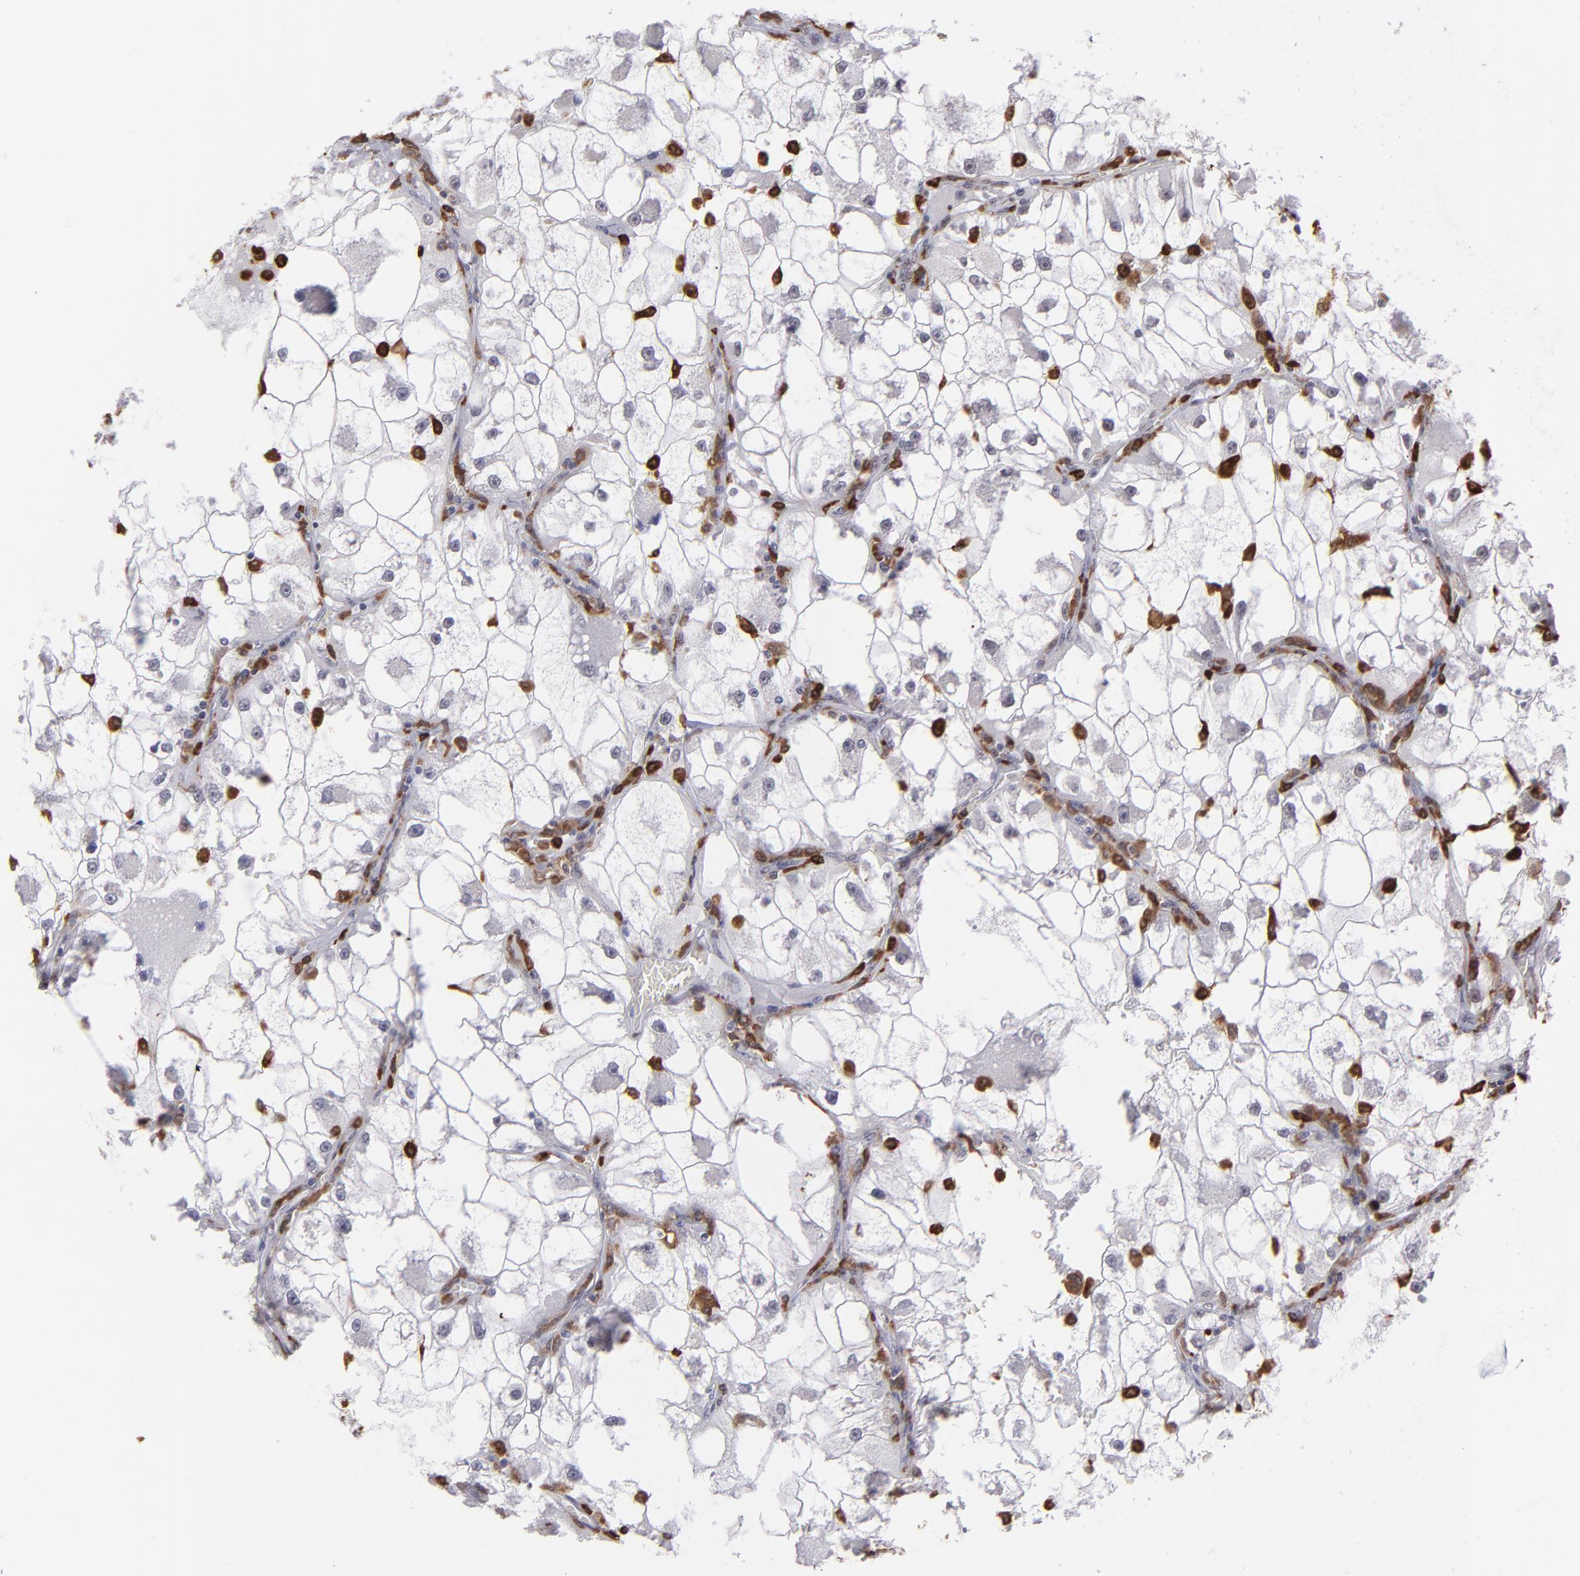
{"staining": {"intensity": "negative", "quantity": "none", "location": "none"}, "tissue": "renal cancer", "cell_type": "Tumor cells", "image_type": "cancer", "snomed": [{"axis": "morphology", "description": "Adenocarcinoma, NOS"}, {"axis": "topography", "description": "Kidney"}], "caption": "Tumor cells show no significant staining in renal cancer.", "gene": "NCF2", "patient": {"sex": "female", "age": 73}}